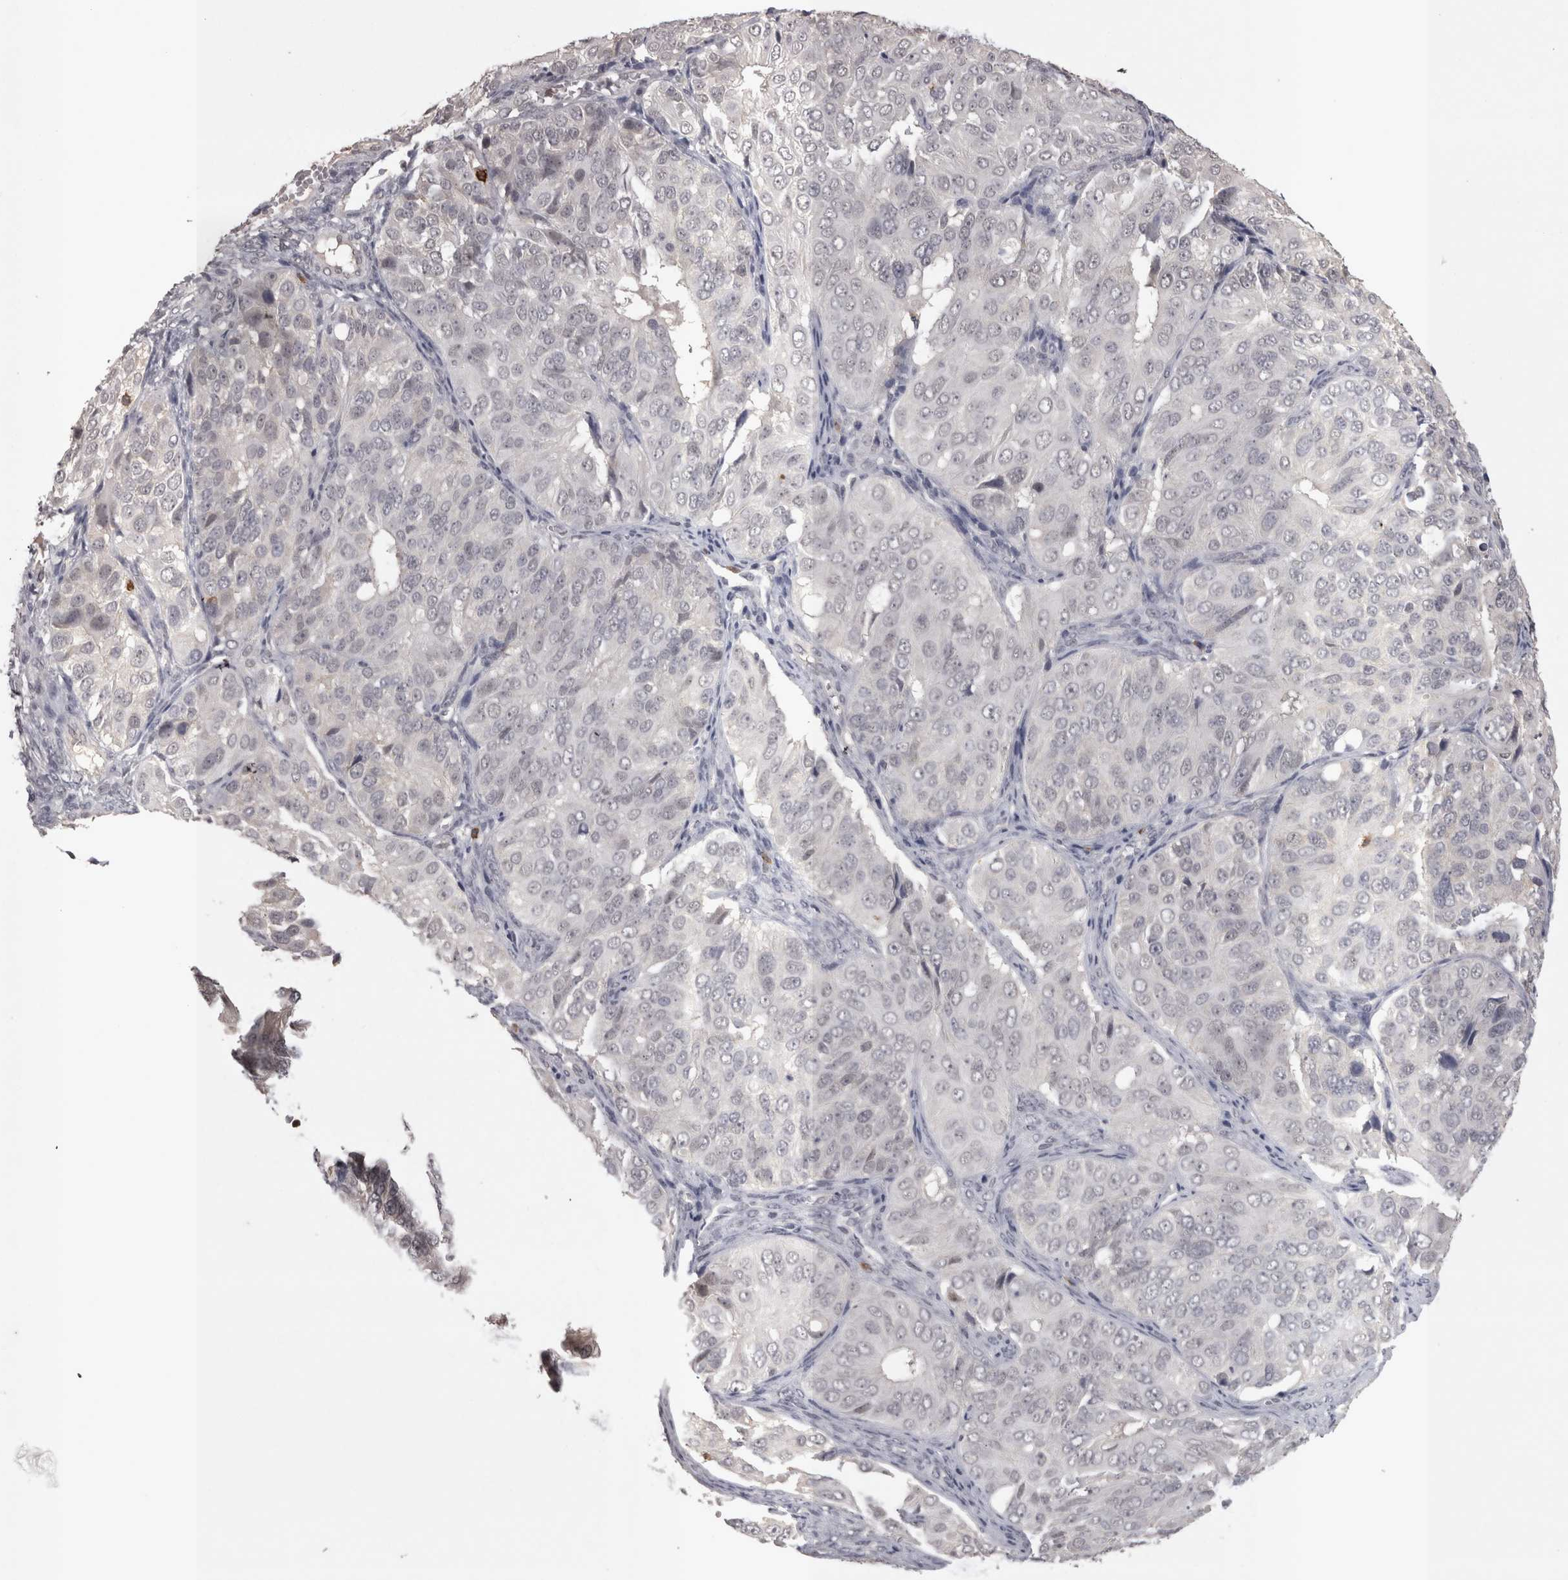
{"staining": {"intensity": "negative", "quantity": "none", "location": "none"}, "tissue": "ovarian cancer", "cell_type": "Tumor cells", "image_type": "cancer", "snomed": [{"axis": "morphology", "description": "Carcinoma, endometroid"}, {"axis": "topography", "description": "Ovary"}], "caption": "This histopathology image is of ovarian cancer (endometroid carcinoma) stained with IHC to label a protein in brown with the nuclei are counter-stained blue. There is no positivity in tumor cells.", "gene": "SKAP1", "patient": {"sex": "female", "age": 51}}